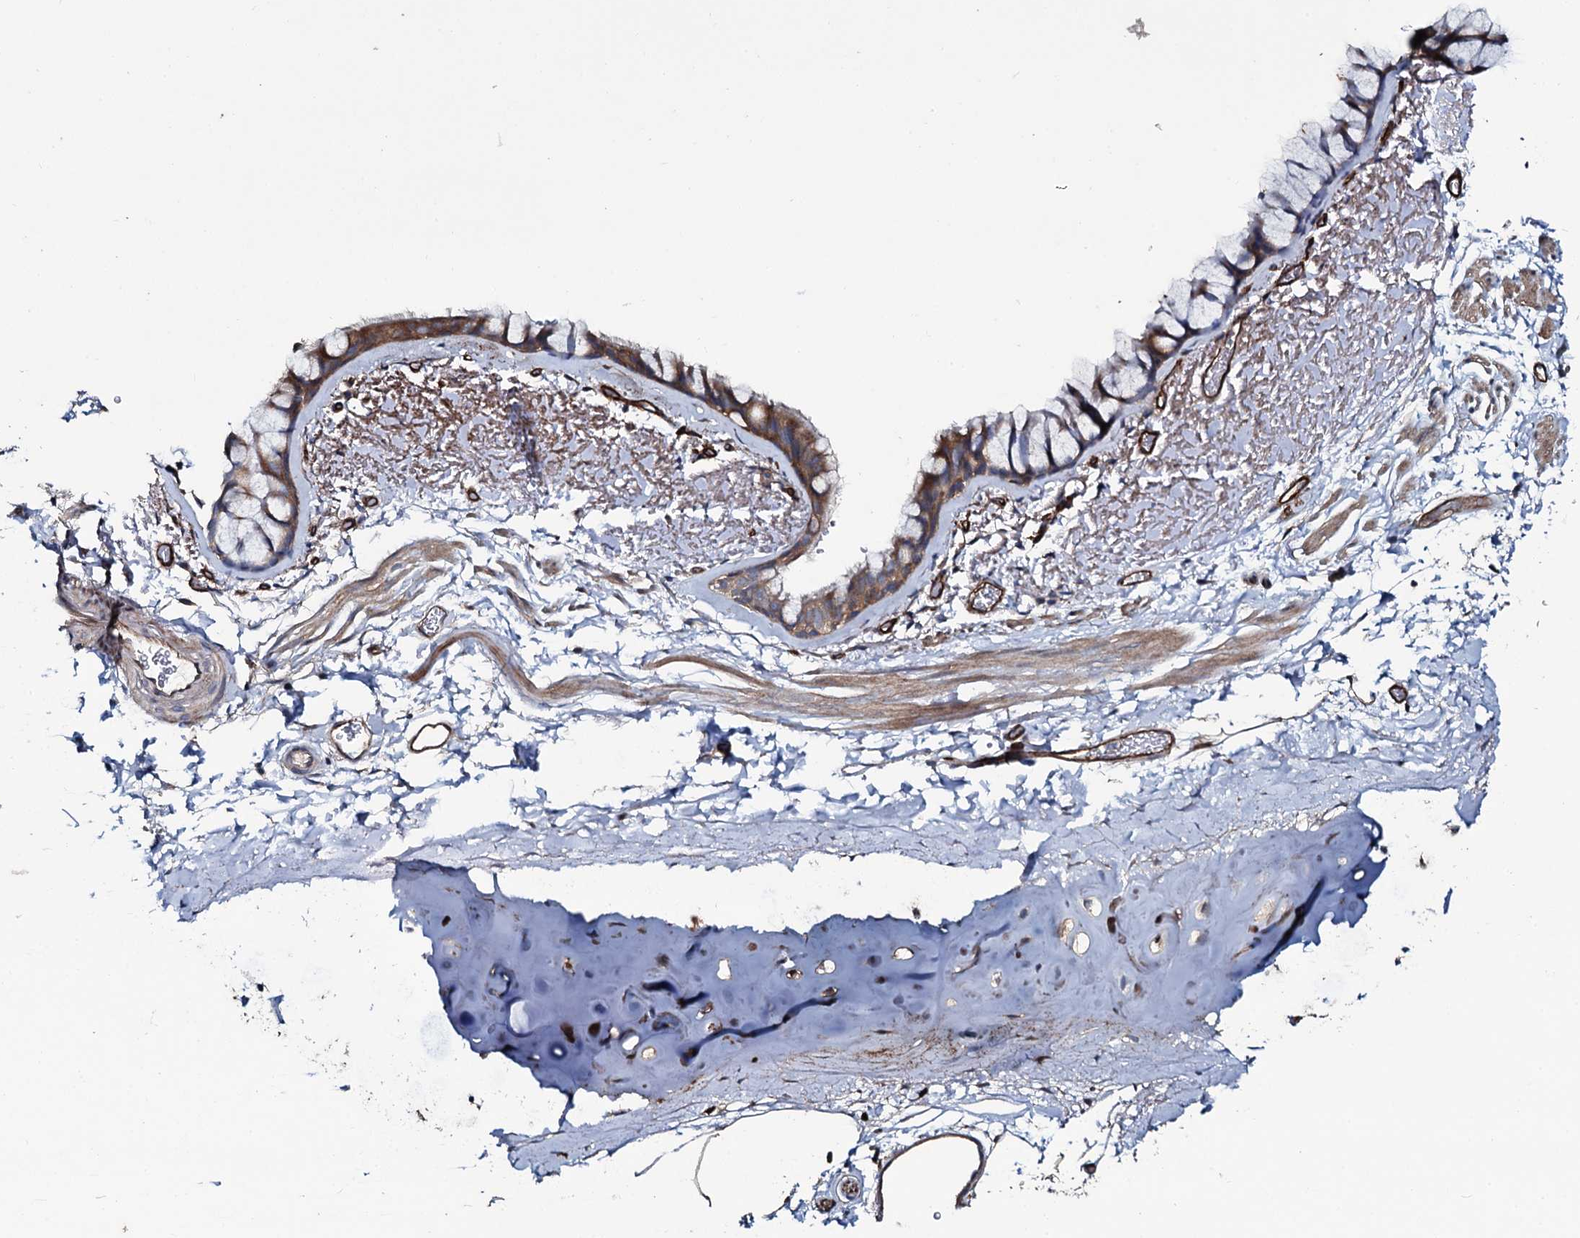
{"staining": {"intensity": "moderate", "quantity": ">75%", "location": "cytoplasmic/membranous"}, "tissue": "bronchus", "cell_type": "Respiratory epithelial cells", "image_type": "normal", "snomed": [{"axis": "morphology", "description": "Normal tissue, NOS"}, {"axis": "topography", "description": "Bronchus"}], "caption": "IHC staining of unremarkable bronchus, which displays medium levels of moderate cytoplasmic/membranous expression in about >75% of respiratory epithelial cells indicating moderate cytoplasmic/membranous protein positivity. The staining was performed using DAB (3,3'-diaminobenzidine) (brown) for protein detection and nuclei were counterstained in hematoxylin (blue).", "gene": "USPL1", "patient": {"sex": "male", "age": 65}}